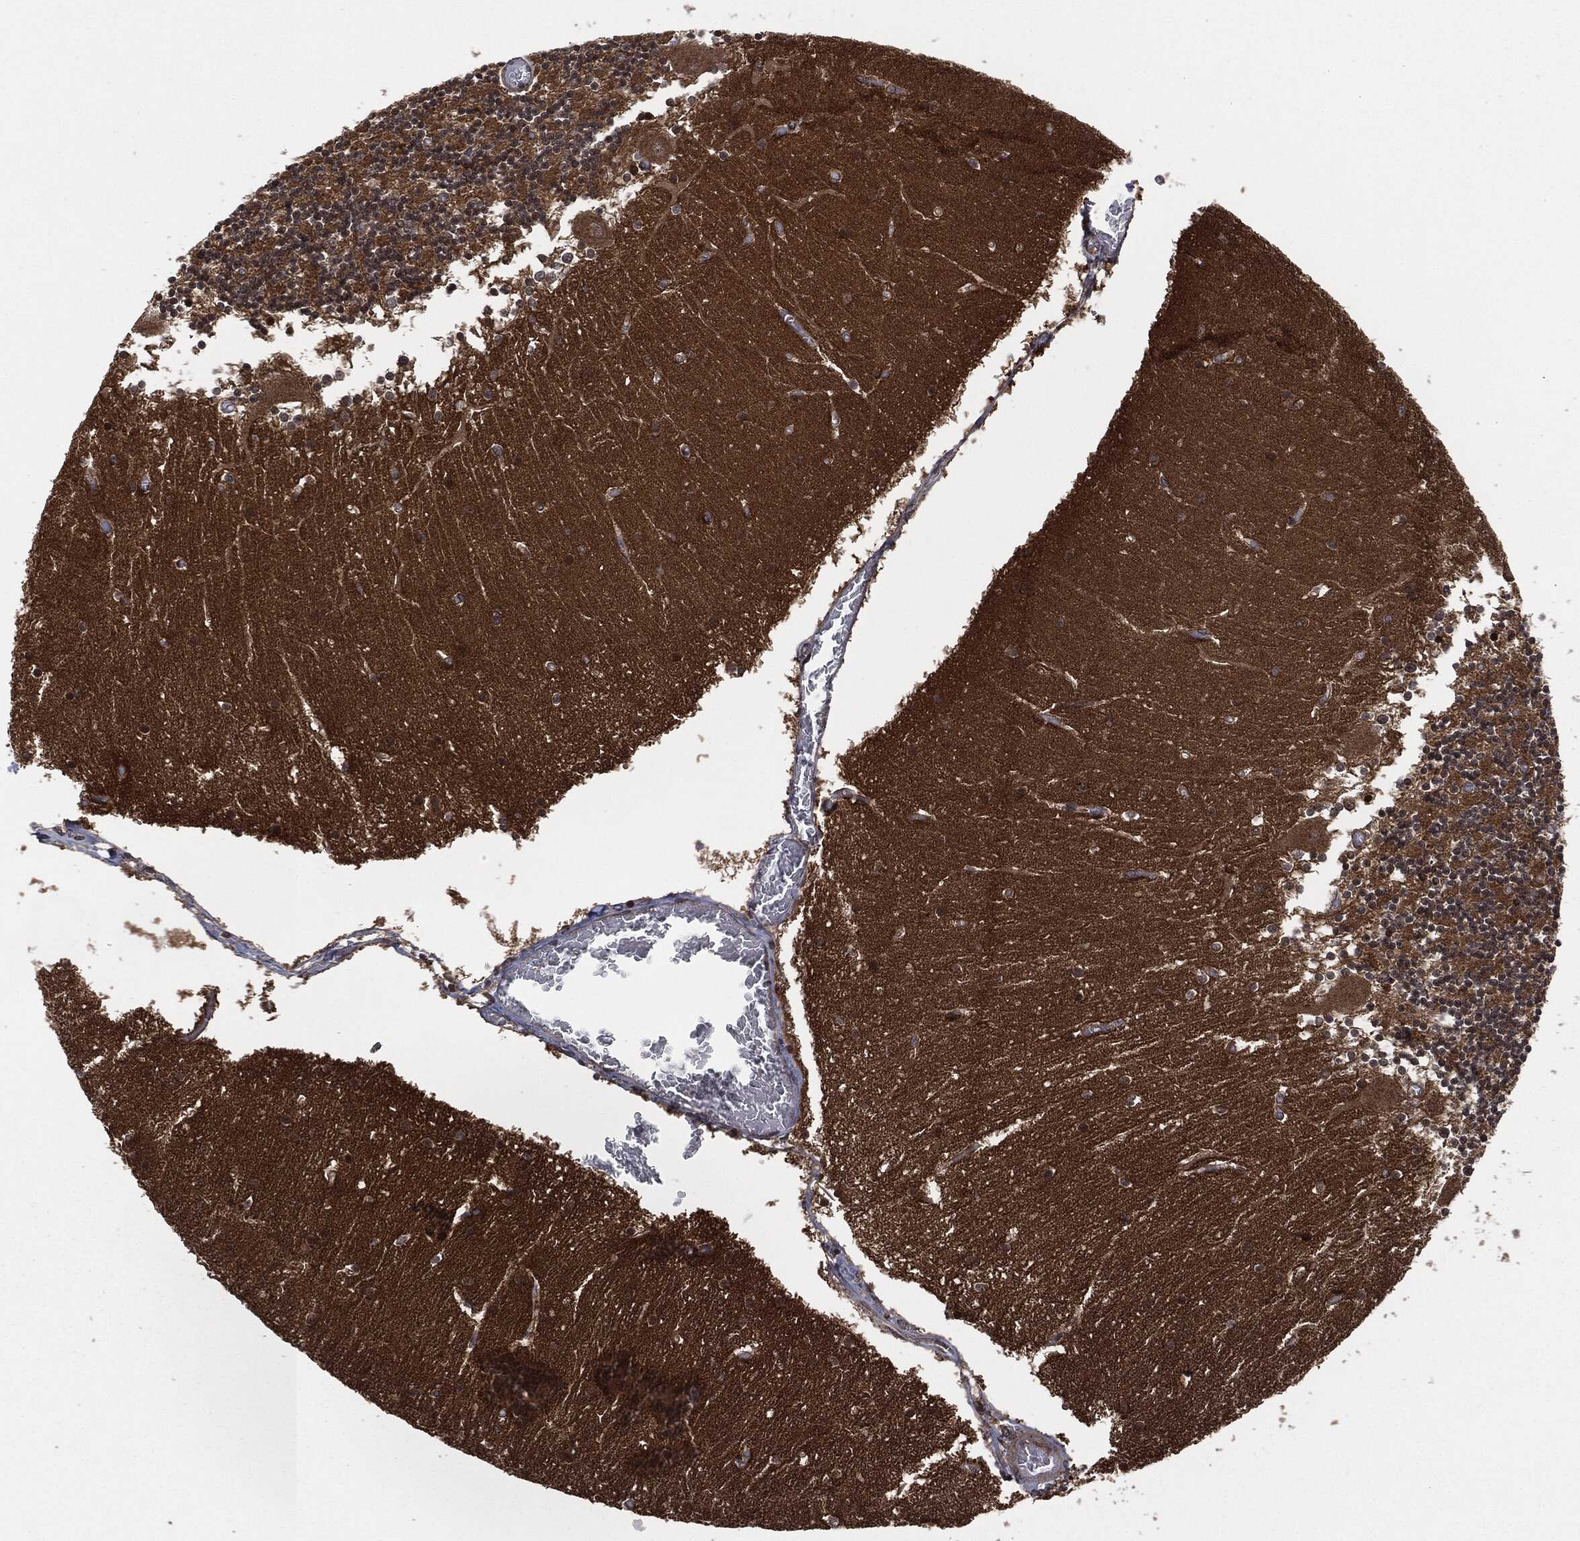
{"staining": {"intensity": "negative", "quantity": "none", "location": "none"}, "tissue": "cerebellum", "cell_type": "Cells in granular layer", "image_type": "normal", "snomed": [{"axis": "morphology", "description": "Normal tissue, NOS"}, {"axis": "topography", "description": "Cerebellum"}], "caption": "This is an immunohistochemistry photomicrograph of benign cerebellum. There is no expression in cells in granular layer.", "gene": "HRAS", "patient": {"sex": "female", "age": 28}}